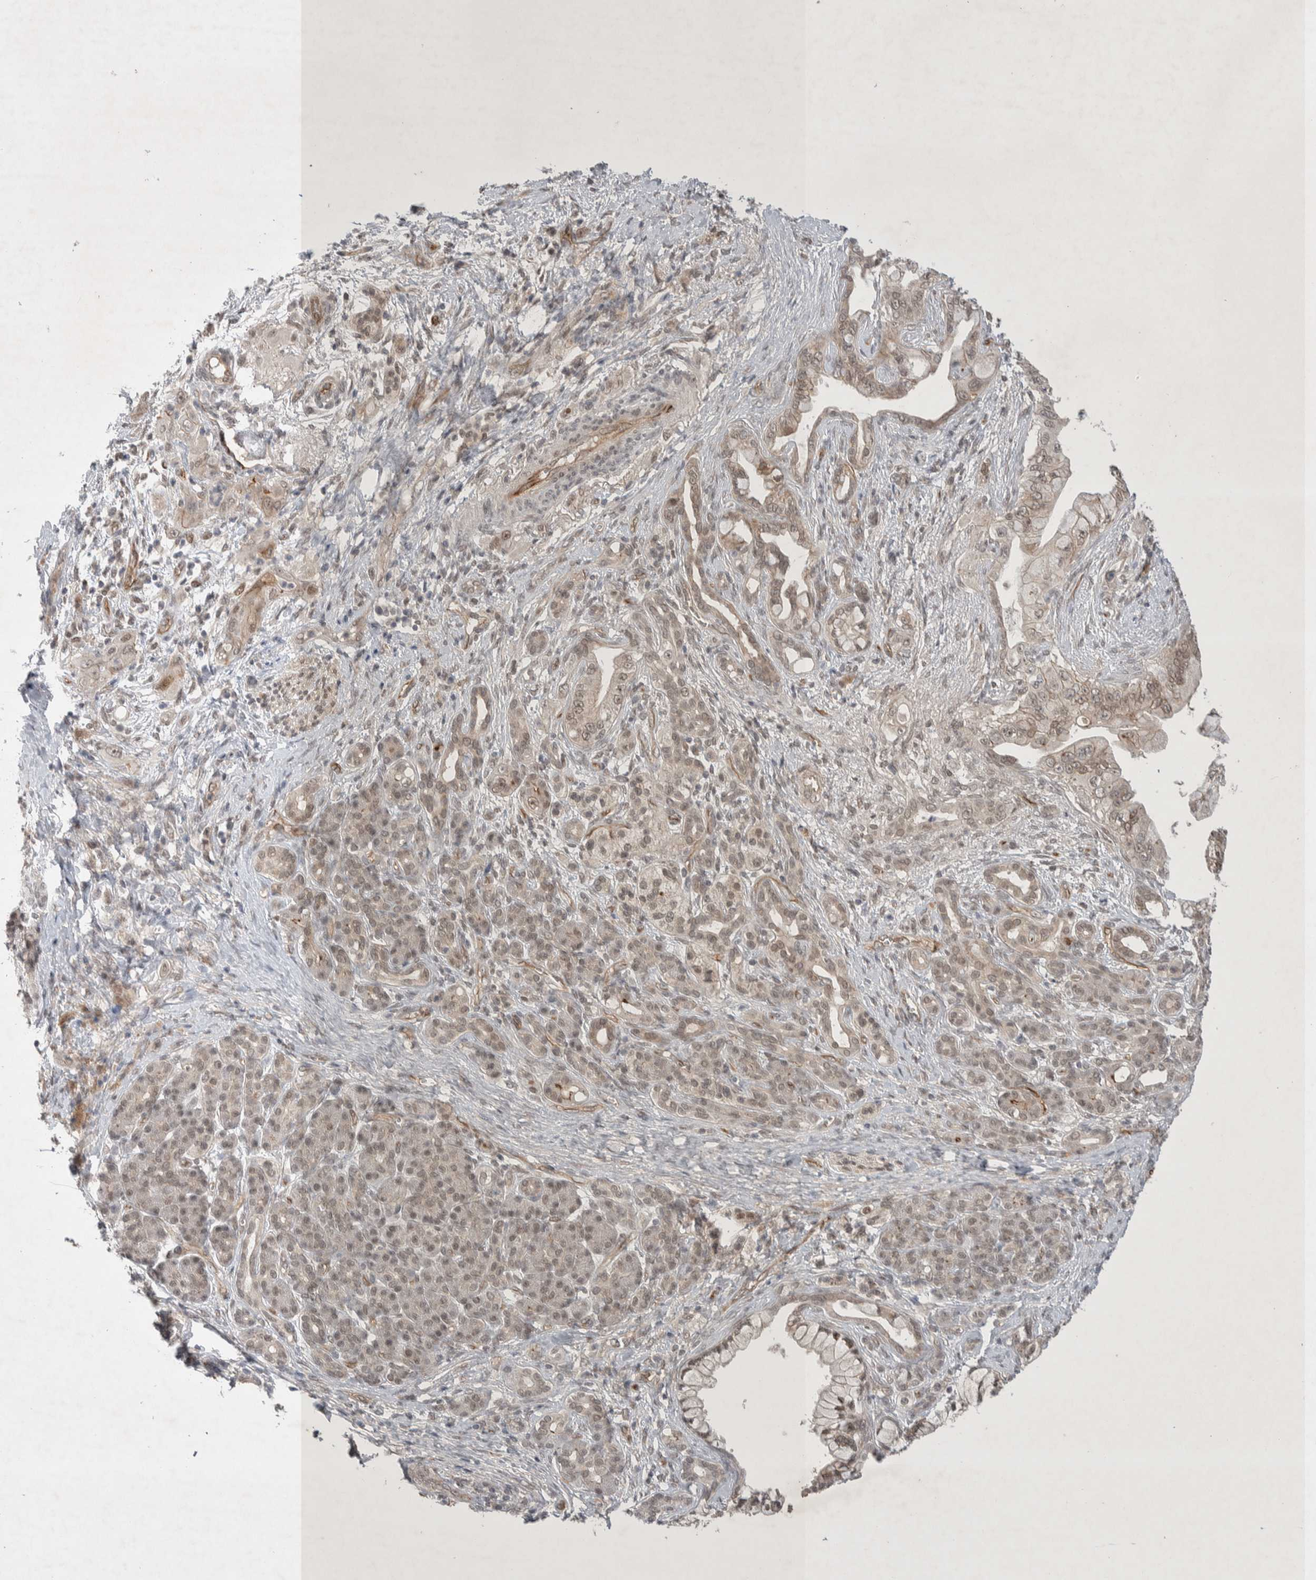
{"staining": {"intensity": "weak", "quantity": "25%-75%", "location": "nuclear"}, "tissue": "pancreatic cancer", "cell_type": "Tumor cells", "image_type": "cancer", "snomed": [{"axis": "morphology", "description": "Adenocarcinoma, NOS"}, {"axis": "topography", "description": "Pancreas"}], "caption": "Protein expression analysis of pancreatic adenocarcinoma shows weak nuclear expression in about 25%-75% of tumor cells.", "gene": "ZNF704", "patient": {"sex": "male", "age": 59}}